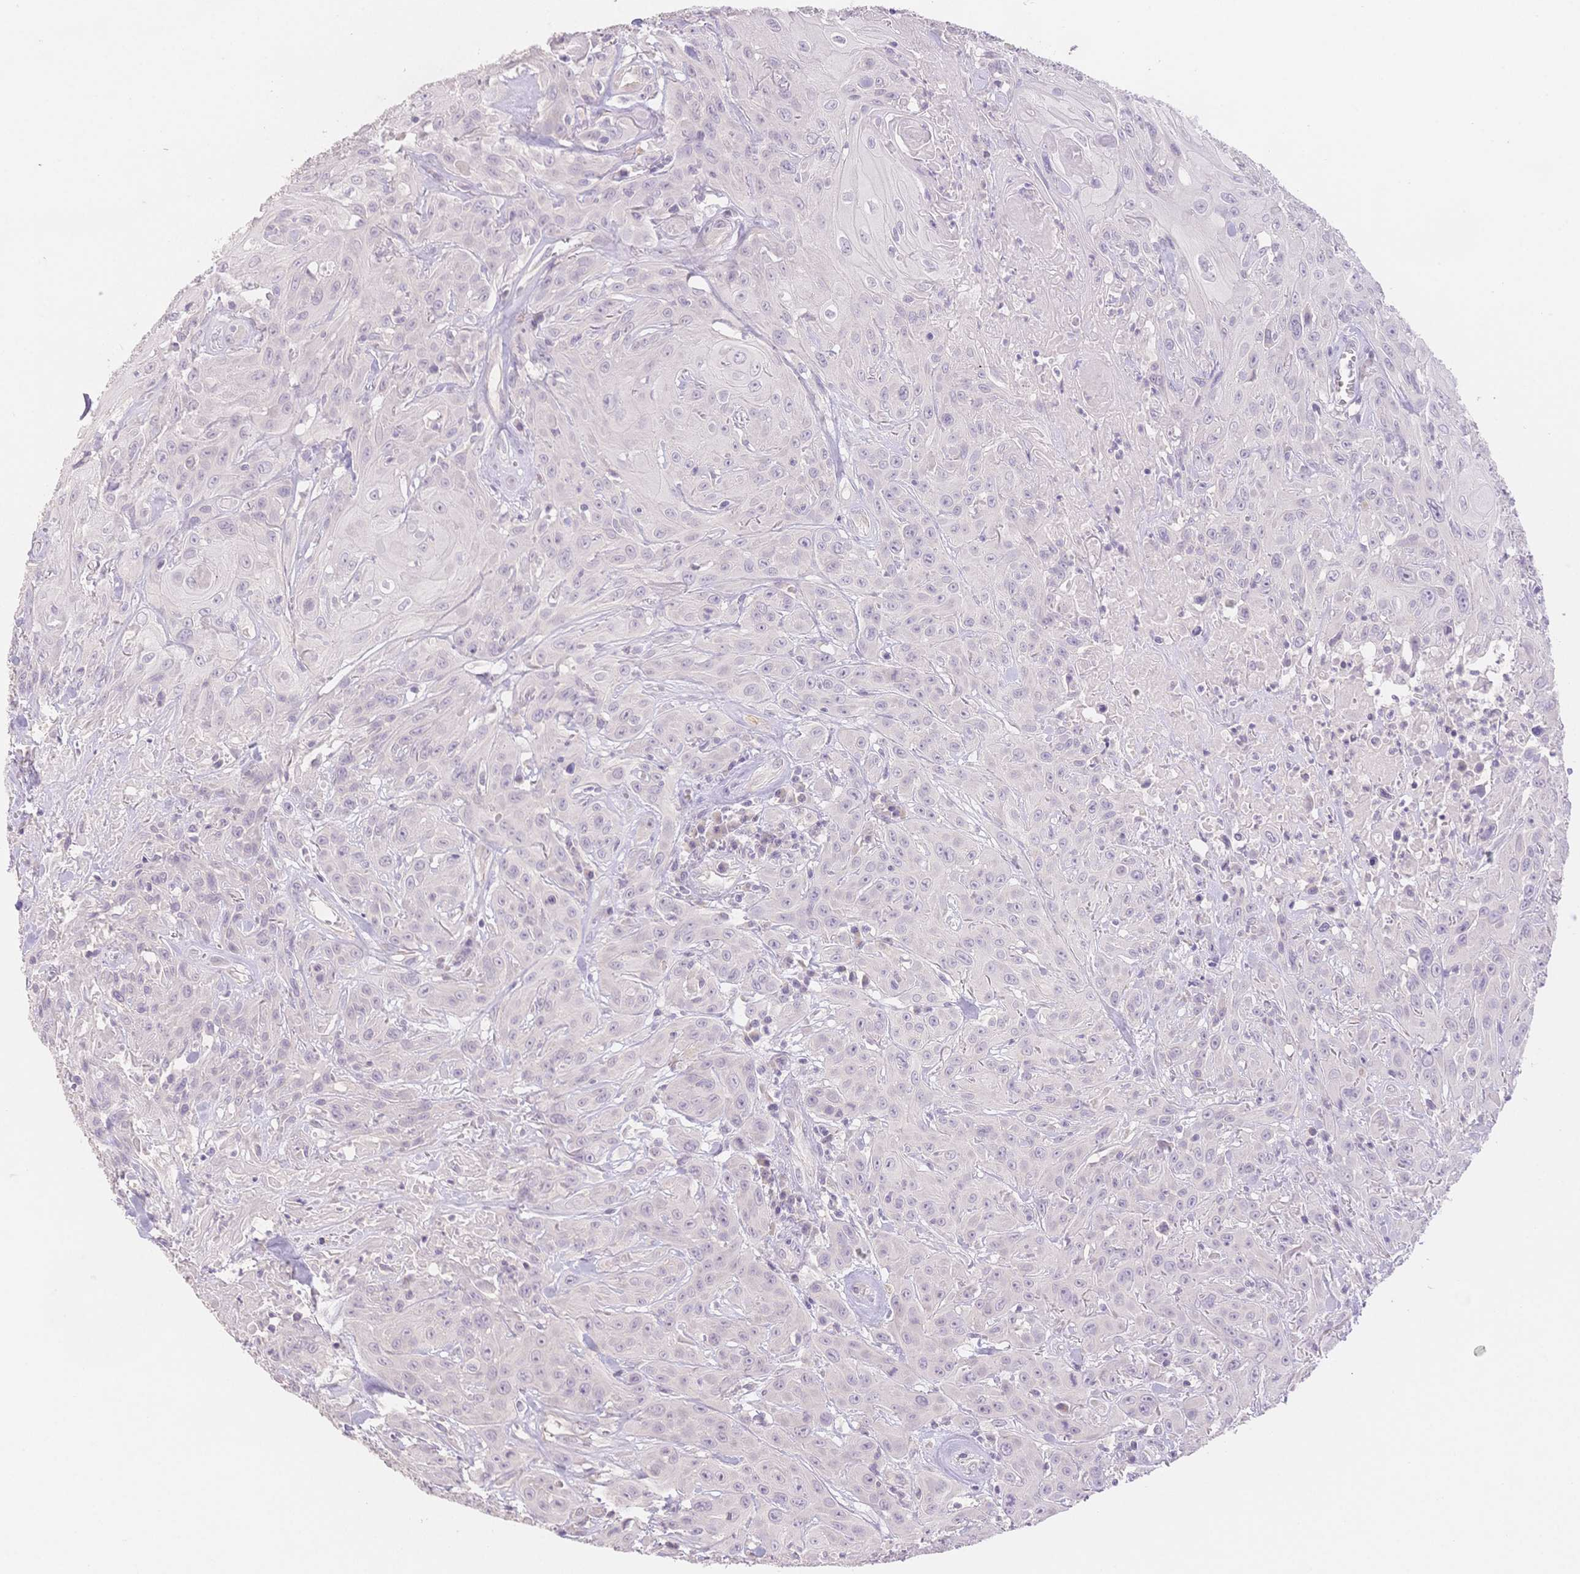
{"staining": {"intensity": "negative", "quantity": "none", "location": "none"}, "tissue": "head and neck cancer", "cell_type": "Tumor cells", "image_type": "cancer", "snomed": [{"axis": "morphology", "description": "Squamous cell carcinoma, NOS"}, {"axis": "topography", "description": "Skin"}, {"axis": "topography", "description": "Head-Neck"}], "caption": "Immunohistochemistry (IHC) of head and neck cancer exhibits no positivity in tumor cells.", "gene": "SUV39H2", "patient": {"sex": "male", "age": 80}}